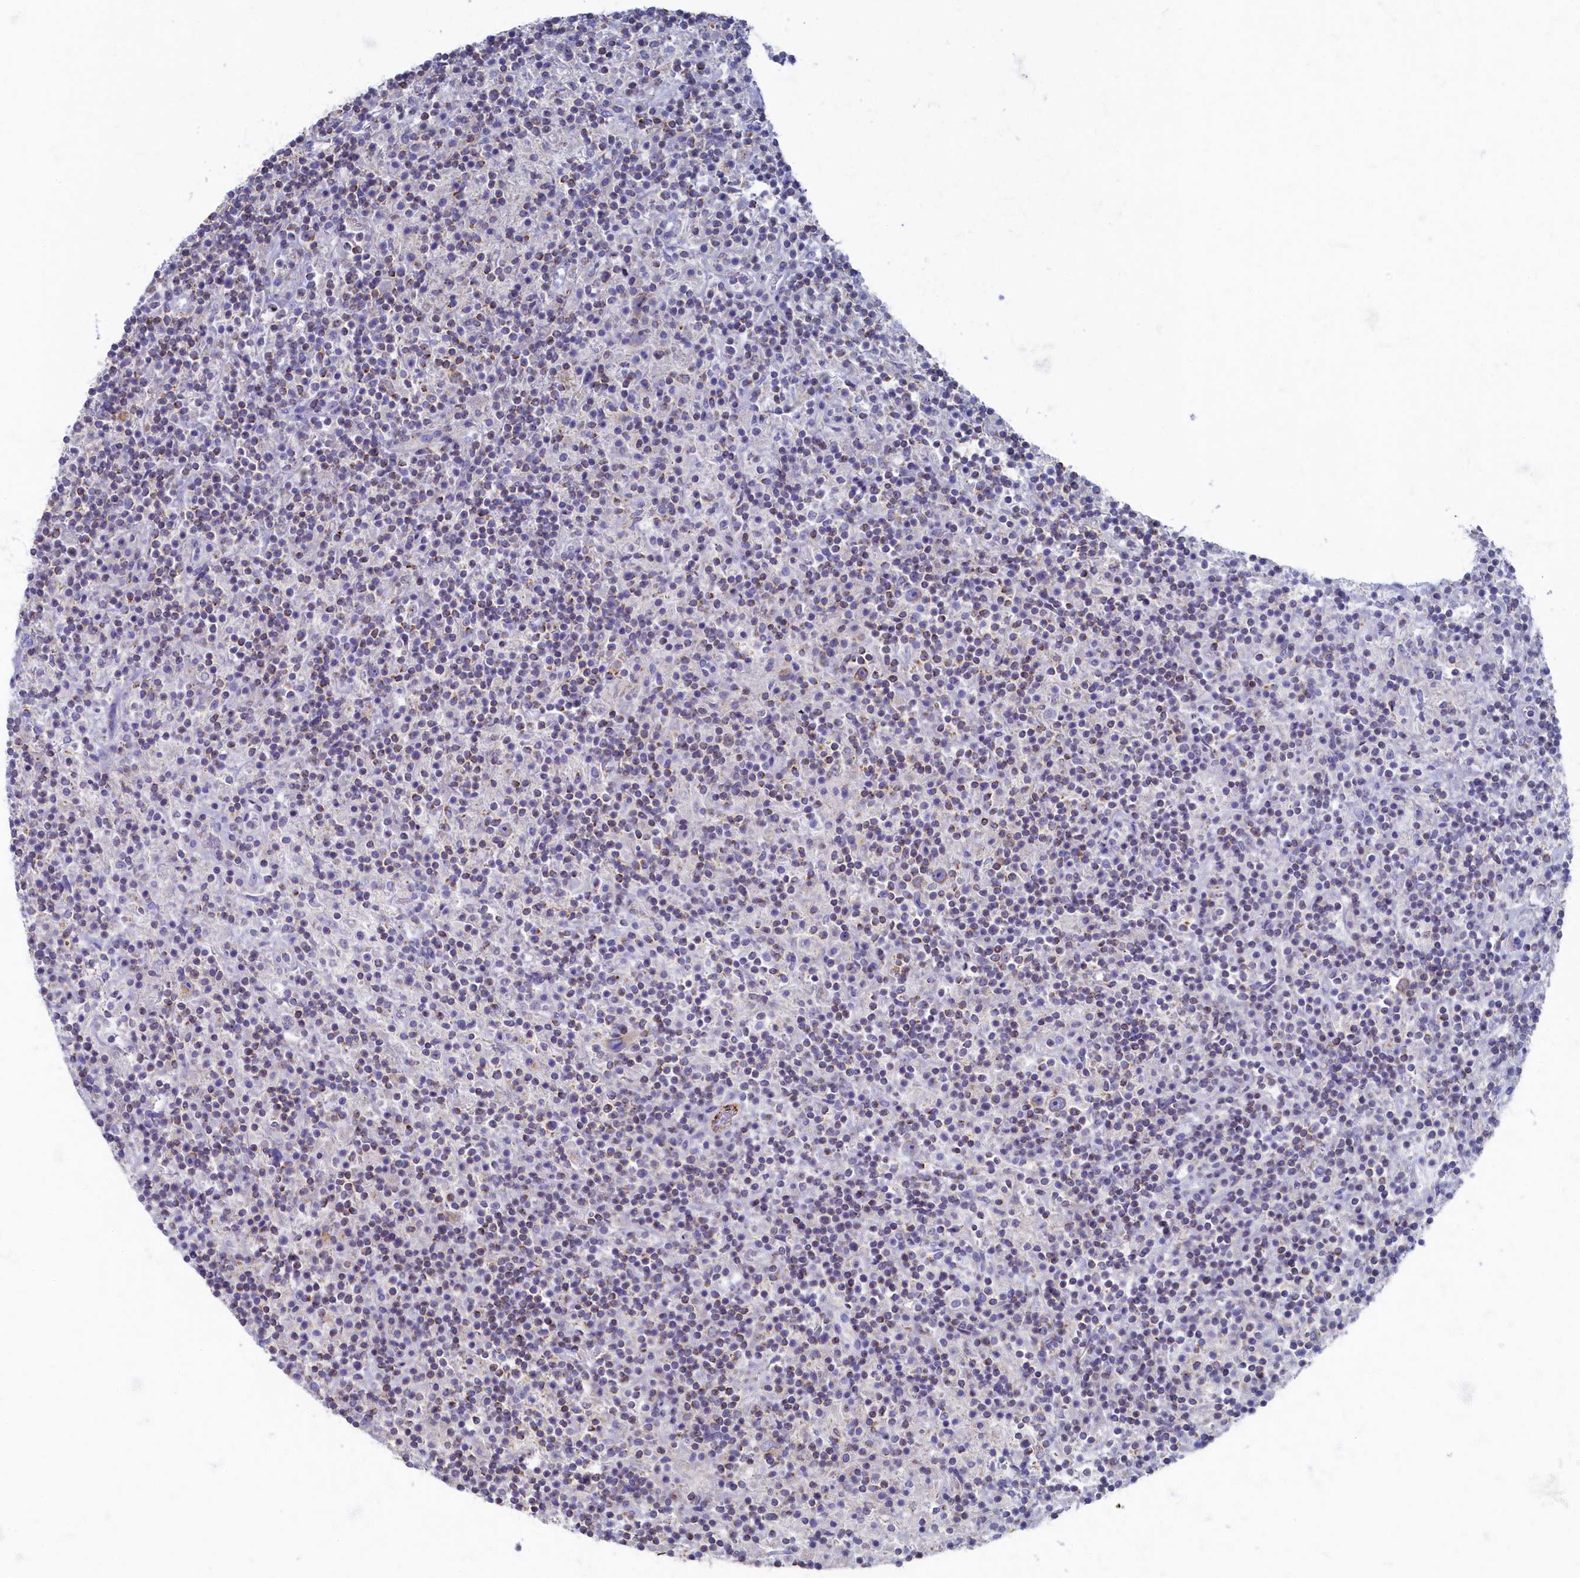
{"staining": {"intensity": "moderate", "quantity": ">75%", "location": "cytoplasmic/membranous"}, "tissue": "lymphoma", "cell_type": "Tumor cells", "image_type": "cancer", "snomed": [{"axis": "morphology", "description": "Hodgkin's disease, NOS"}, {"axis": "topography", "description": "Lymph node"}], "caption": "Protein staining shows moderate cytoplasmic/membranous expression in about >75% of tumor cells in Hodgkin's disease. (Stains: DAB (3,3'-diaminobenzidine) in brown, nuclei in blue, Microscopy: brightfield microscopy at high magnification).", "gene": "OCIAD2", "patient": {"sex": "male", "age": 70}}